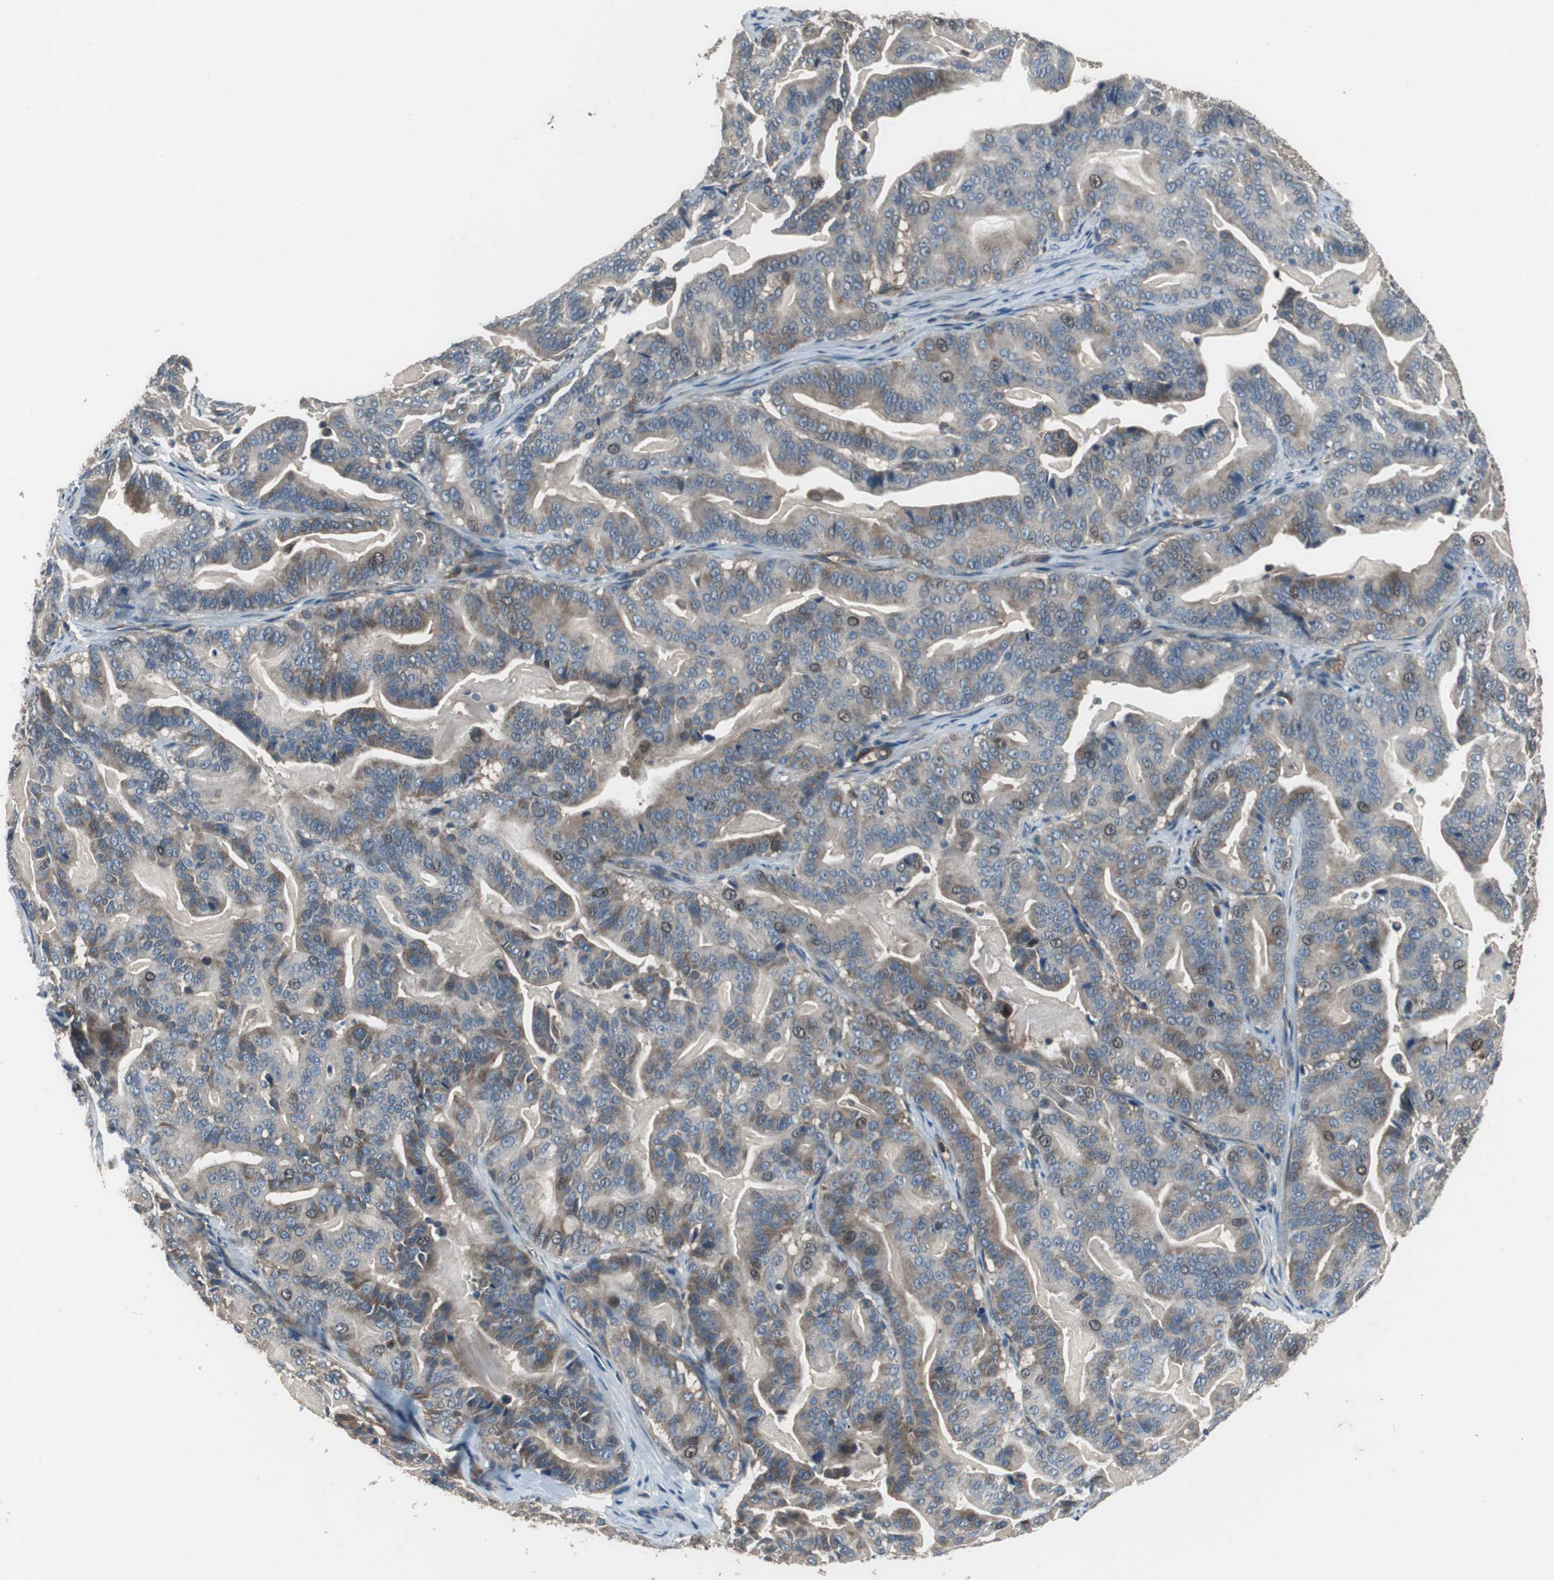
{"staining": {"intensity": "moderate", "quantity": "25%-75%", "location": "cytoplasmic/membranous,nuclear"}, "tissue": "pancreatic cancer", "cell_type": "Tumor cells", "image_type": "cancer", "snomed": [{"axis": "morphology", "description": "Adenocarcinoma, NOS"}, {"axis": "topography", "description": "Pancreas"}], "caption": "Tumor cells display medium levels of moderate cytoplasmic/membranous and nuclear staining in about 25%-75% of cells in adenocarcinoma (pancreatic).", "gene": "PI4KB", "patient": {"sex": "male", "age": 63}}